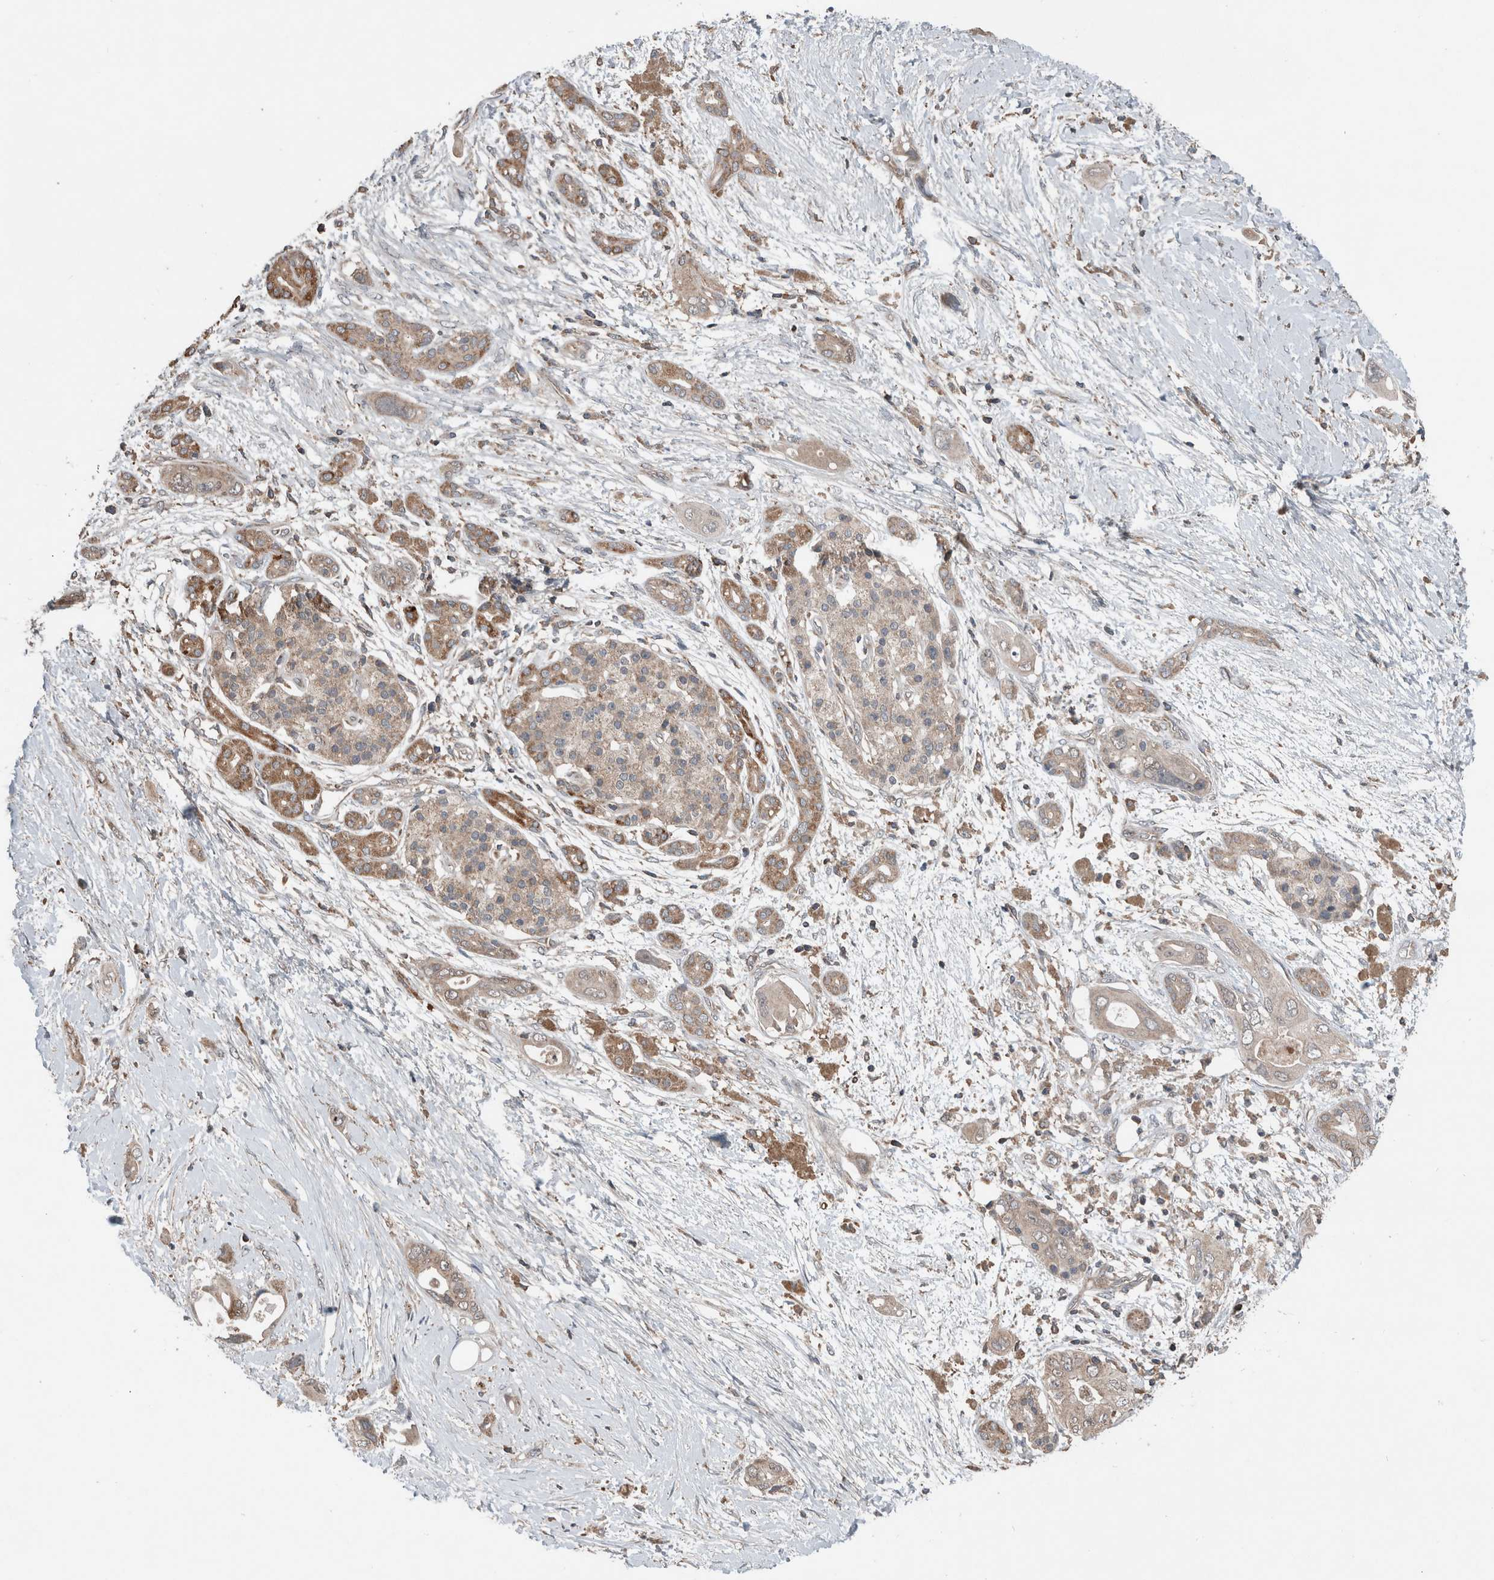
{"staining": {"intensity": "weak", "quantity": ">75%", "location": "cytoplasmic/membranous"}, "tissue": "pancreatic cancer", "cell_type": "Tumor cells", "image_type": "cancer", "snomed": [{"axis": "morphology", "description": "Adenocarcinoma, NOS"}, {"axis": "topography", "description": "Pancreas"}], "caption": "Immunohistochemical staining of human pancreatic cancer (adenocarcinoma) reveals low levels of weak cytoplasmic/membranous protein positivity in about >75% of tumor cells. (DAB = brown stain, brightfield microscopy at high magnification).", "gene": "KLK14", "patient": {"sex": "male", "age": 66}}